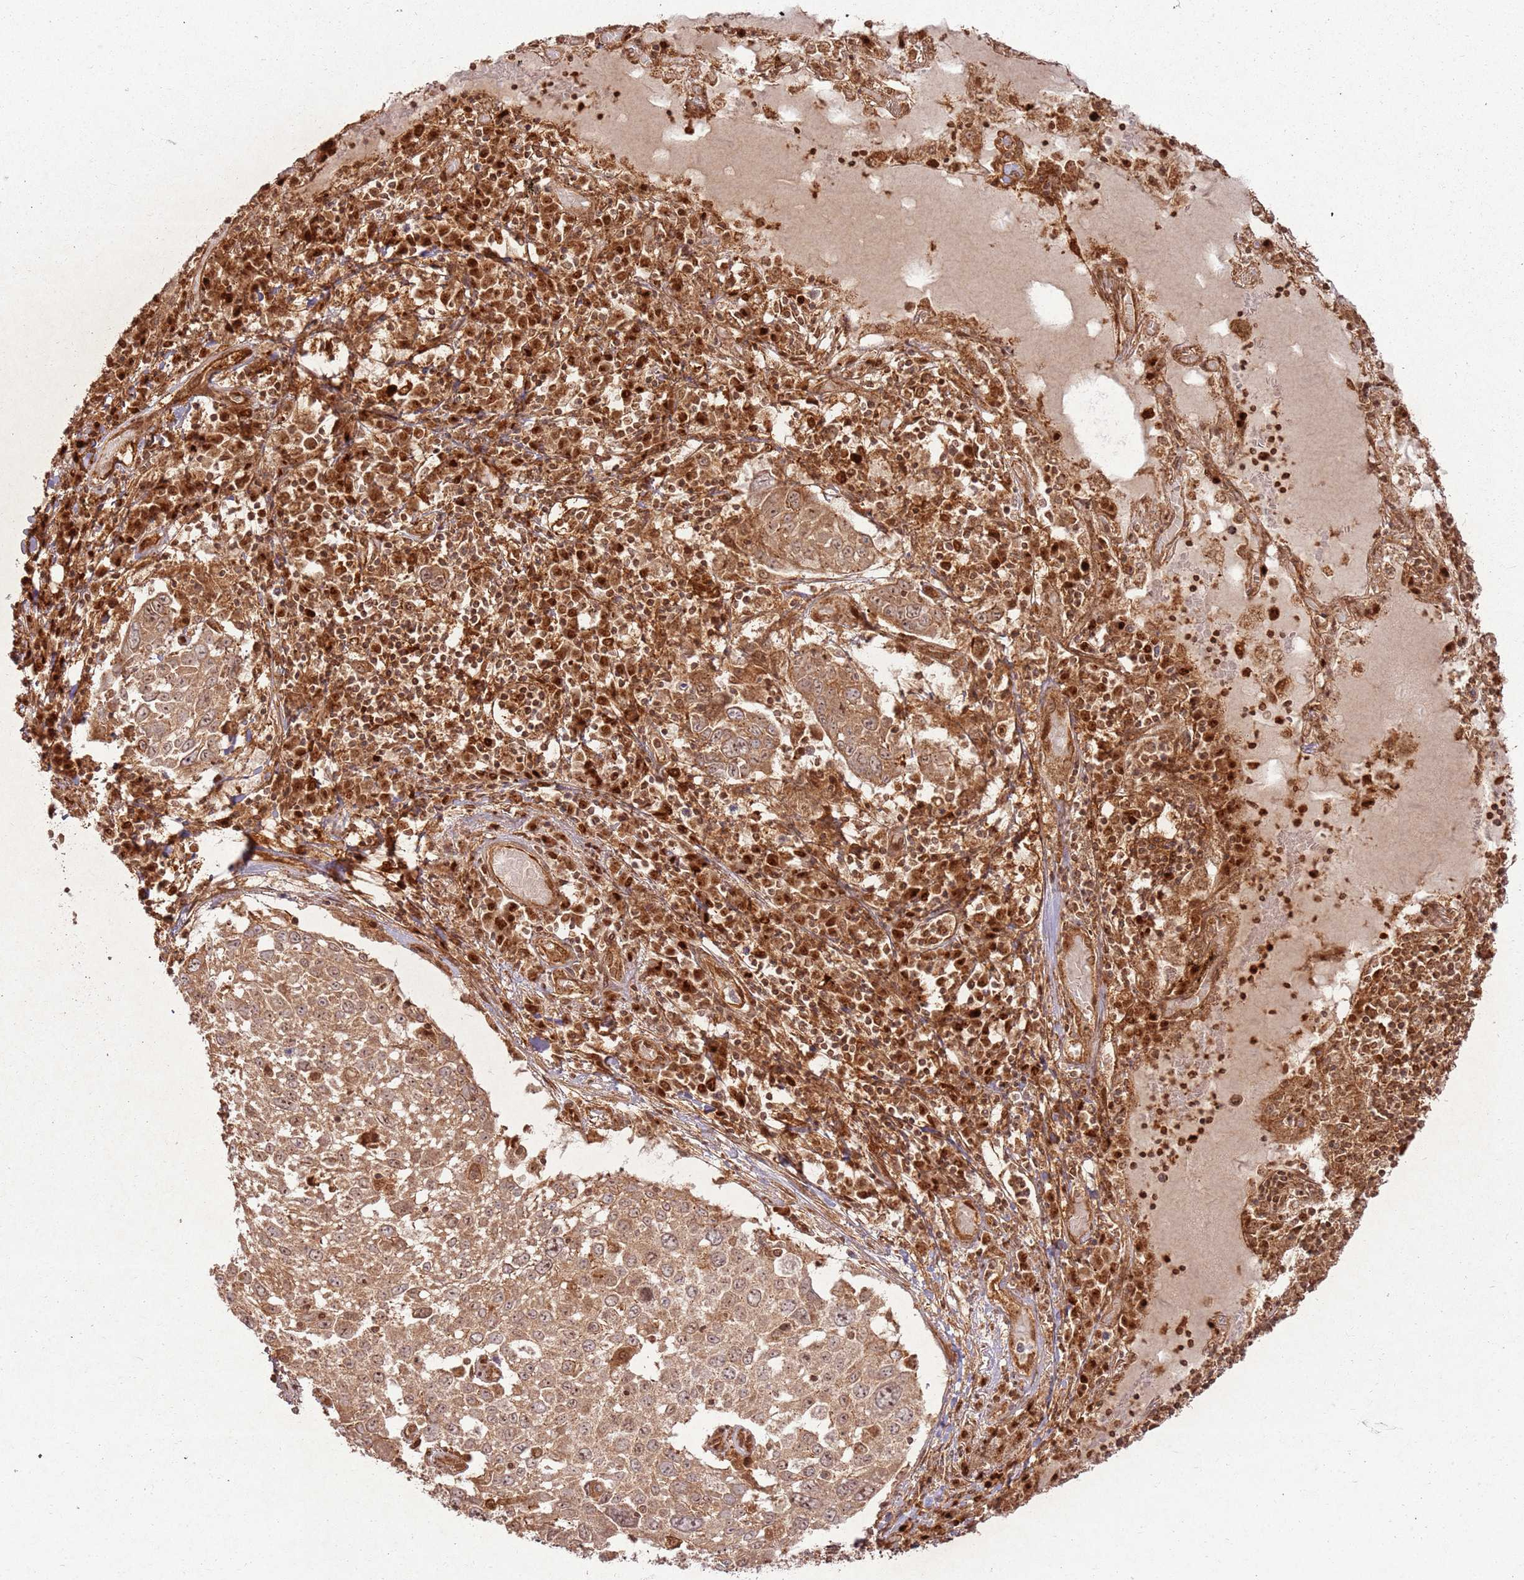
{"staining": {"intensity": "moderate", "quantity": ">75%", "location": "cytoplasmic/membranous,nuclear"}, "tissue": "lung cancer", "cell_type": "Tumor cells", "image_type": "cancer", "snomed": [{"axis": "morphology", "description": "Squamous cell carcinoma, NOS"}, {"axis": "topography", "description": "Lung"}], "caption": "Brown immunohistochemical staining in lung squamous cell carcinoma demonstrates moderate cytoplasmic/membranous and nuclear expression in about >75% of tumor cells.", "gene": "TBC1D13", "patient": {"sex": "male", "age": 65}}